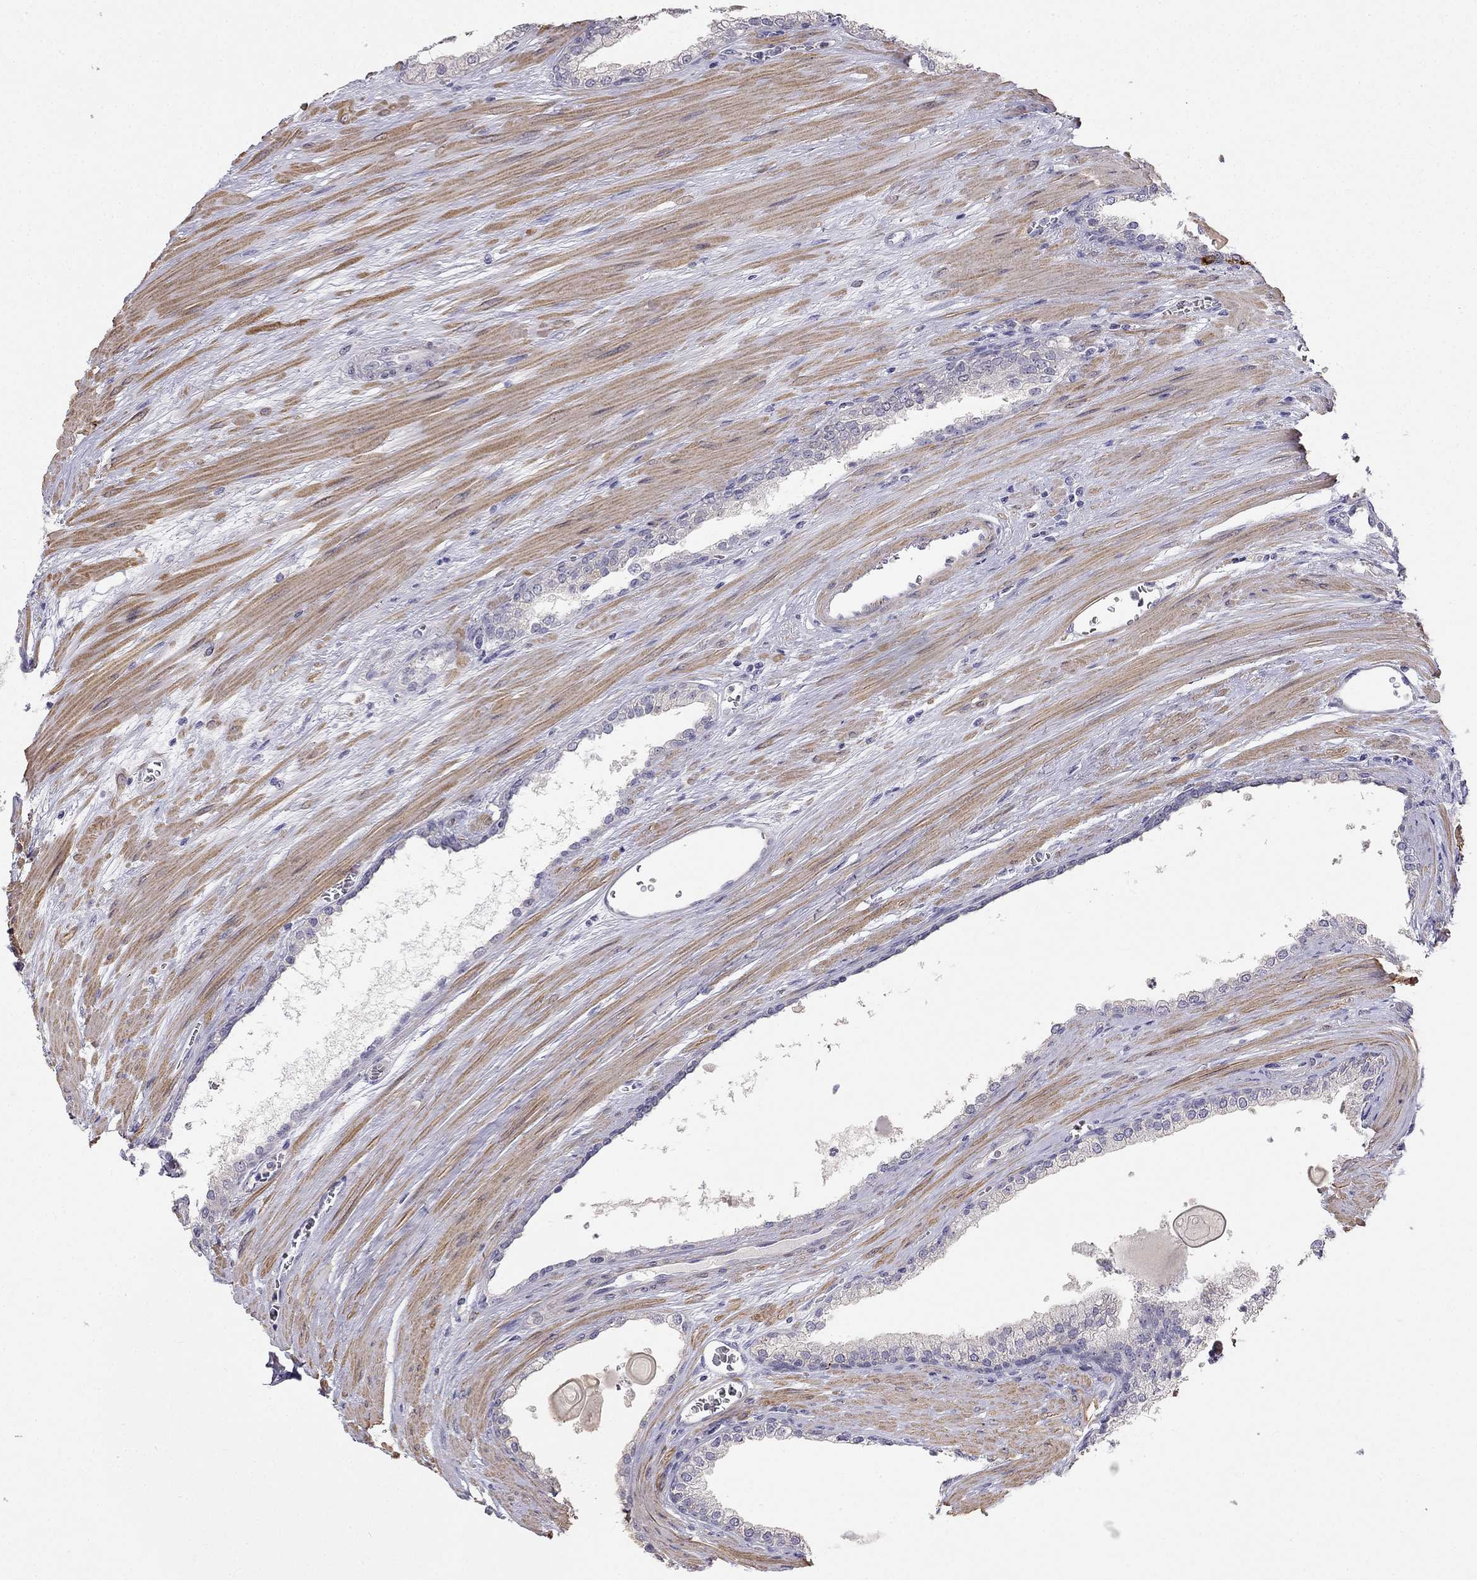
{"staining": {"intensity": "negative", "quantity": "none", "location": "none"}, "tissue": "prostate cancer", "cell_type": "Tumor cells", "image_type": "cancer", "snomed": [{"axis": "morphology", "description": "Adenocarcinoma, NOS"}, {"axis": "topography", "description": "Prostate"}], "caption": "An image of prostate adenocarcinoma stained for a protein displays no brown staining in tumor cells.", "gene": "C16orf89", "patient": {"sex": "male", "age": 67}}